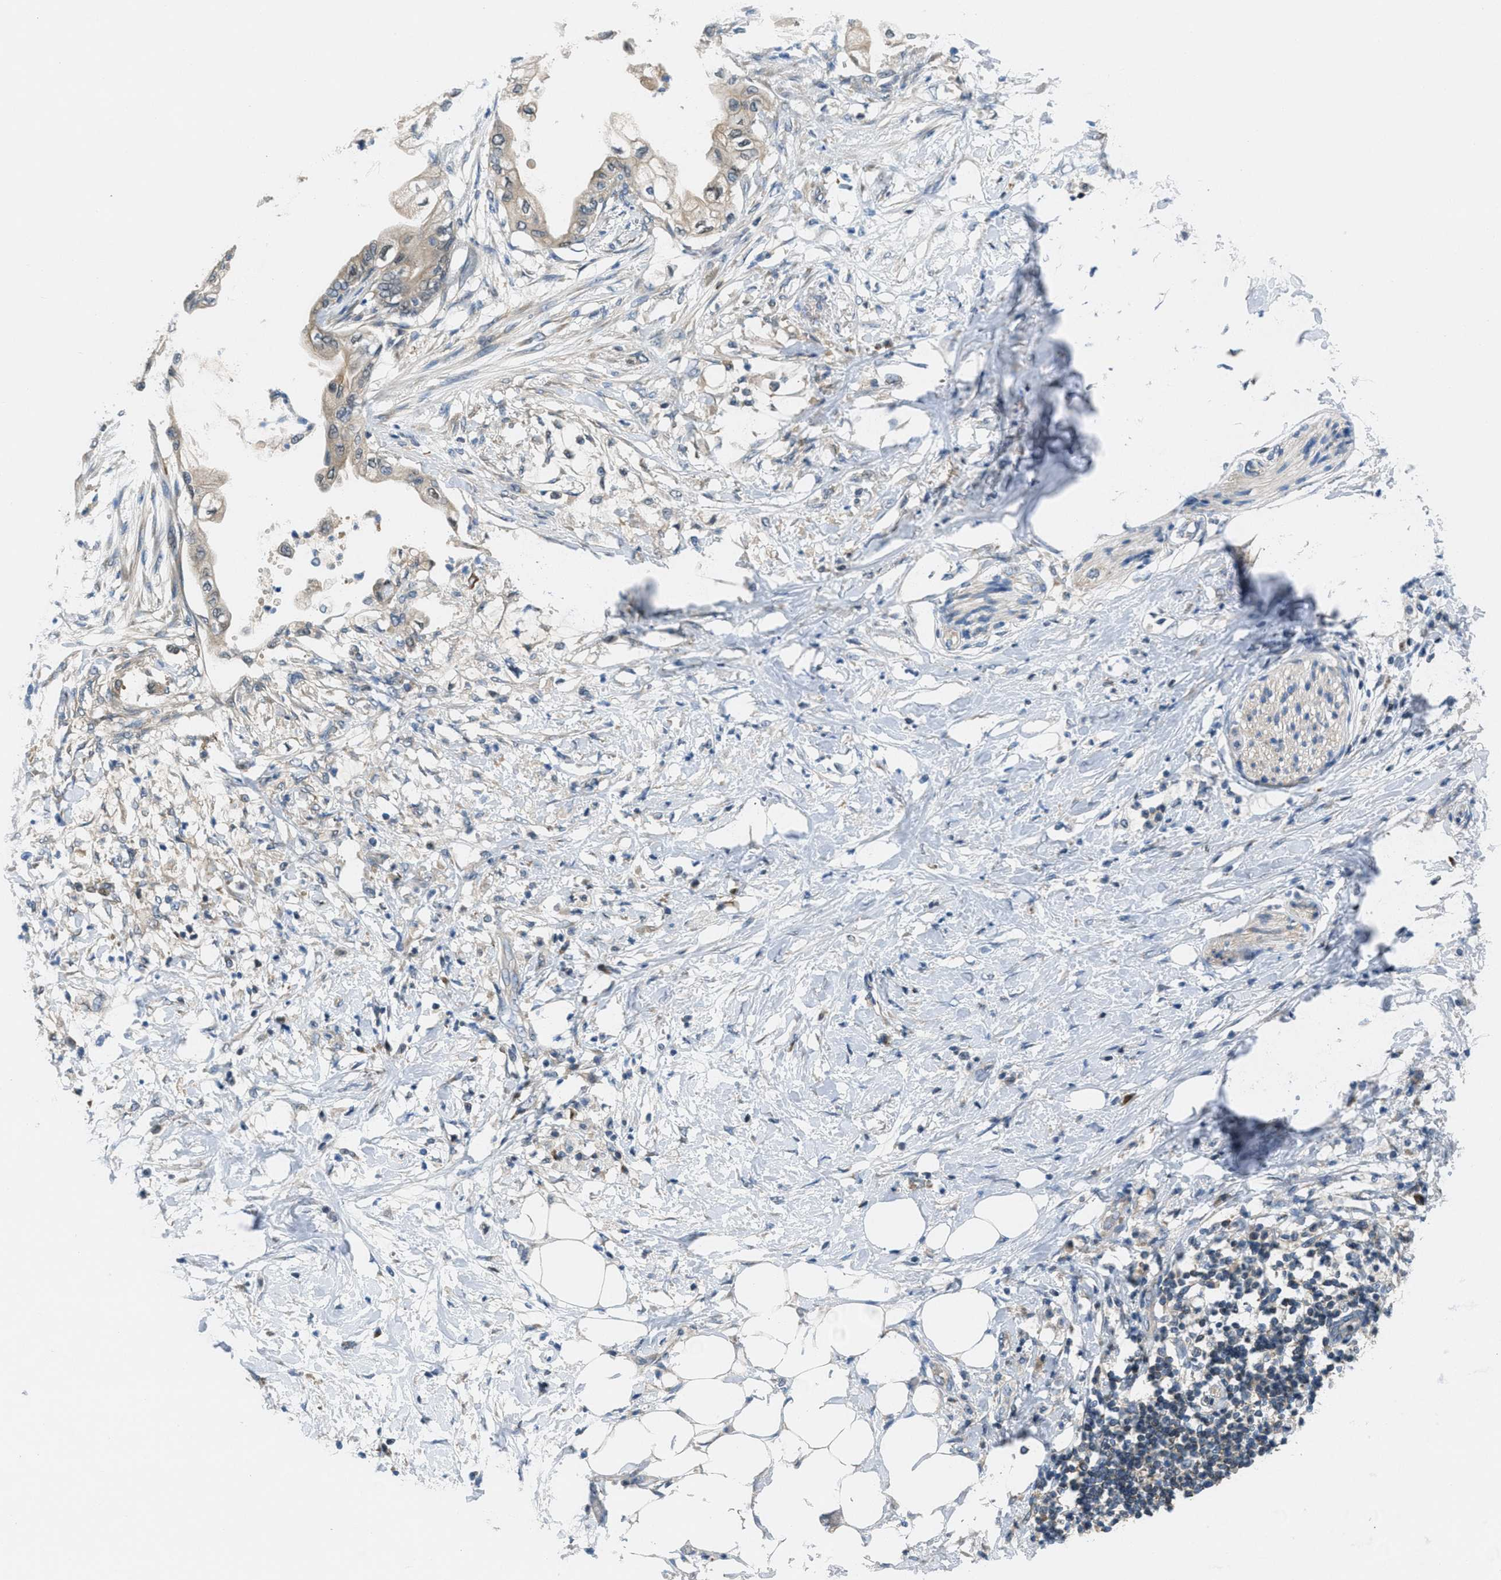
{"staining": {"intensity": "weak", "quantity": ">75%", "location": "cytoplasmic/membranous"}, "tissue": "pancreatic cancer", "cell_type": "Tumor cells", "image_type": "cancer", "snomed": [{"axis": "morphology", "description": "Normal tissue, NOS"}, {"axis": "morphology", "description": "Adenocarcinoma, NOS"}, {"axis": "topography", "description": "Pancreas"}, {"axis": "topography", "description": "Duodenum"}], "caption": "Brown immunohistochemical staining in pancreatic cancer (adenocarcinoma) reveals weak cytoplasmic/membranous expression in about >75% of tumor cells.", "gene": "PIP5K1C", "patient": {"sex": "female", "age": 60}}